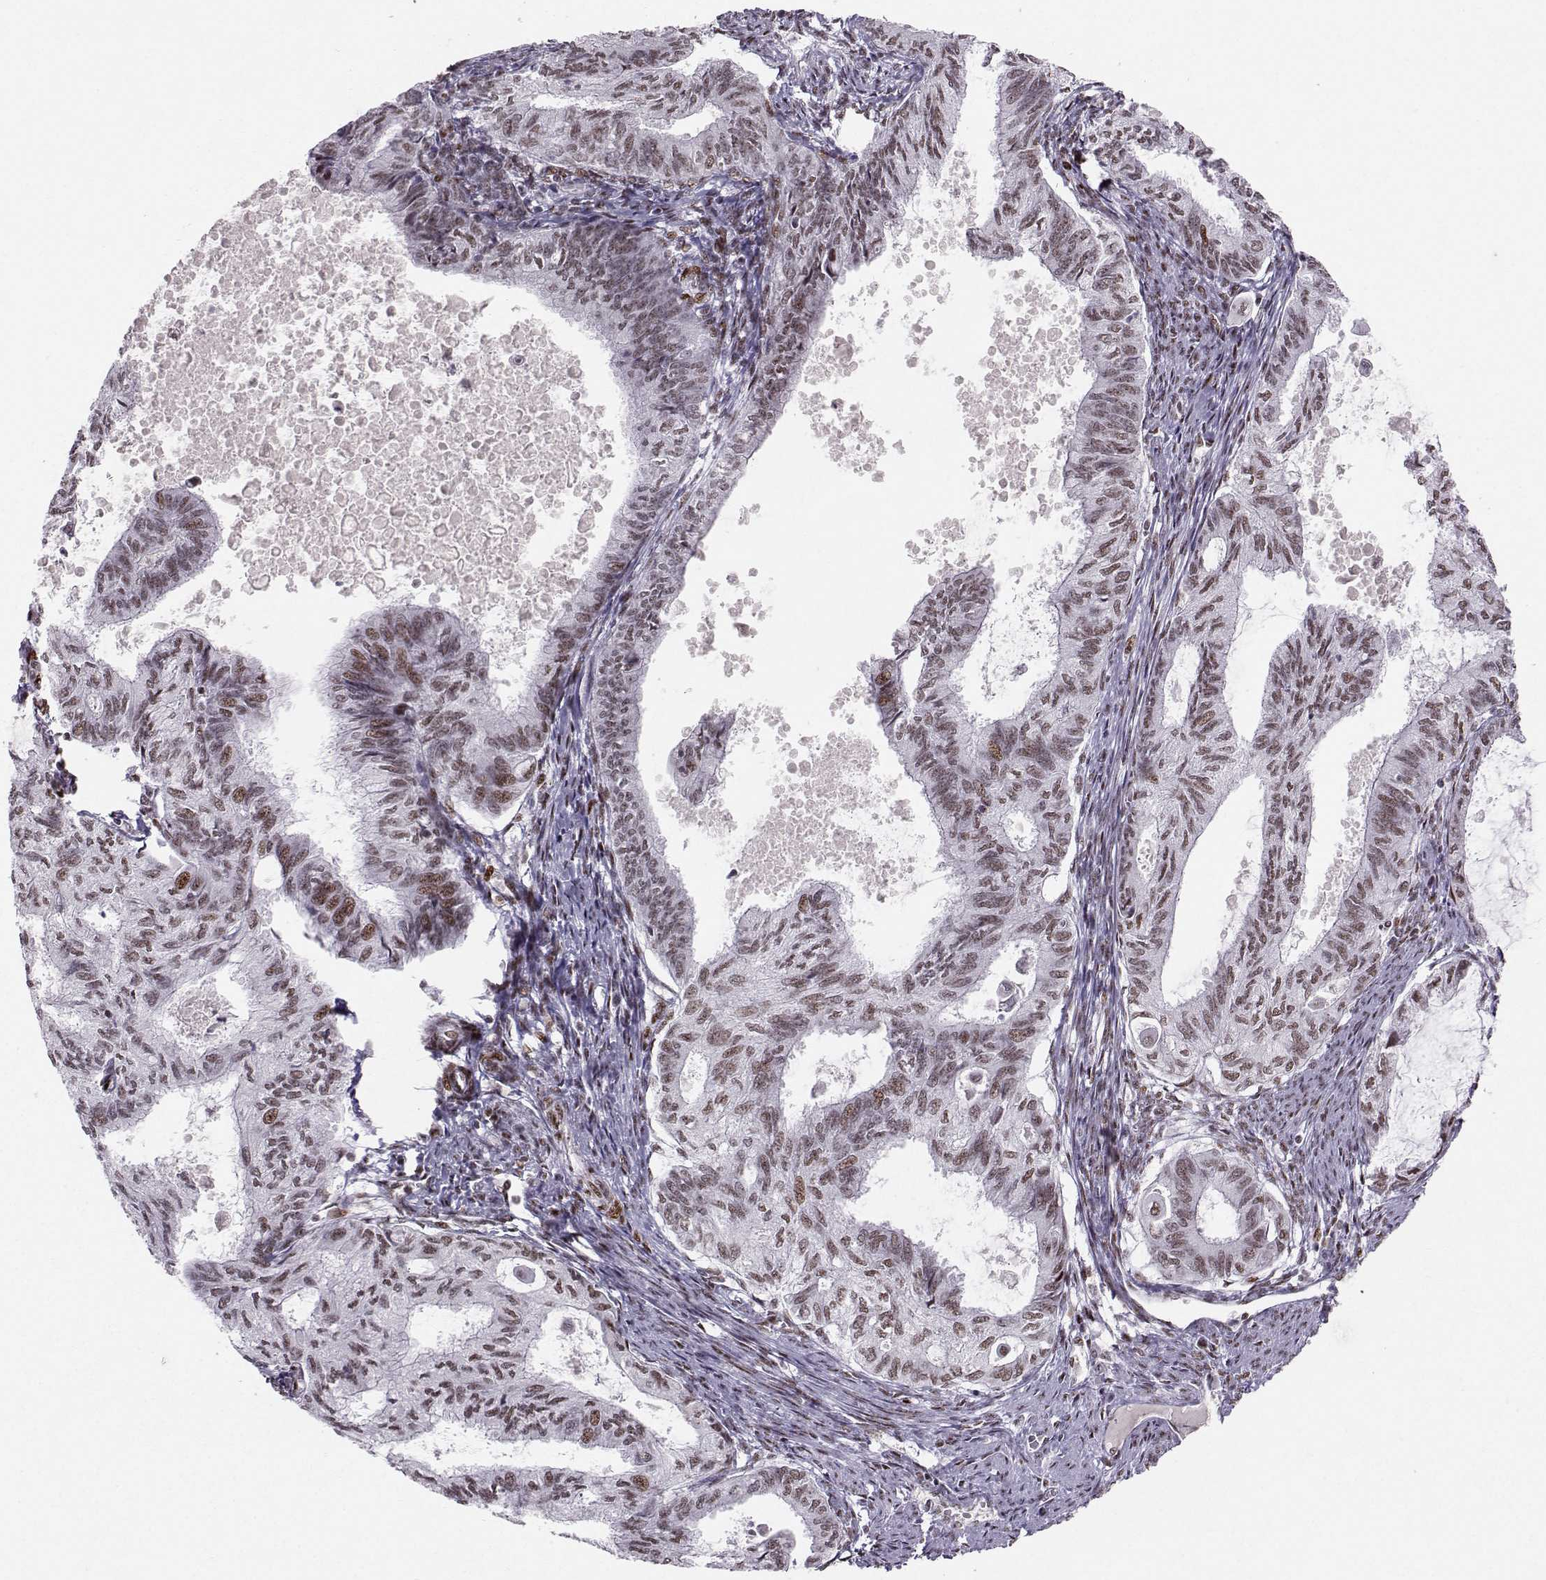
{"staining": {"intensity": "moderate", "quantity": "25%-75%", "location": "nuclear"}, "tissue": "endometrial cancer", "cell_type": "Tumor cells", "image_type": "cancer", "snomed": [{"axis": "morphology", "description": "Adenocarcinoma, NOS"}, {"axis": "topography", "description": "Endometrium"}], "caption": "Protein staining exhibits moderate nuclear positivity in approximately 25%-75% of tumor cells in adenocarcinoma (endometrial). The staining was performed using DAB (3,3'-diaminobenzidine) to visualize the protein expression in brown, while the nuclei were stained in blue with hematoxylin (Magnification: 20x).", "gene": "SNAPC2", "patient": {"sex": "female", "age": 86}}